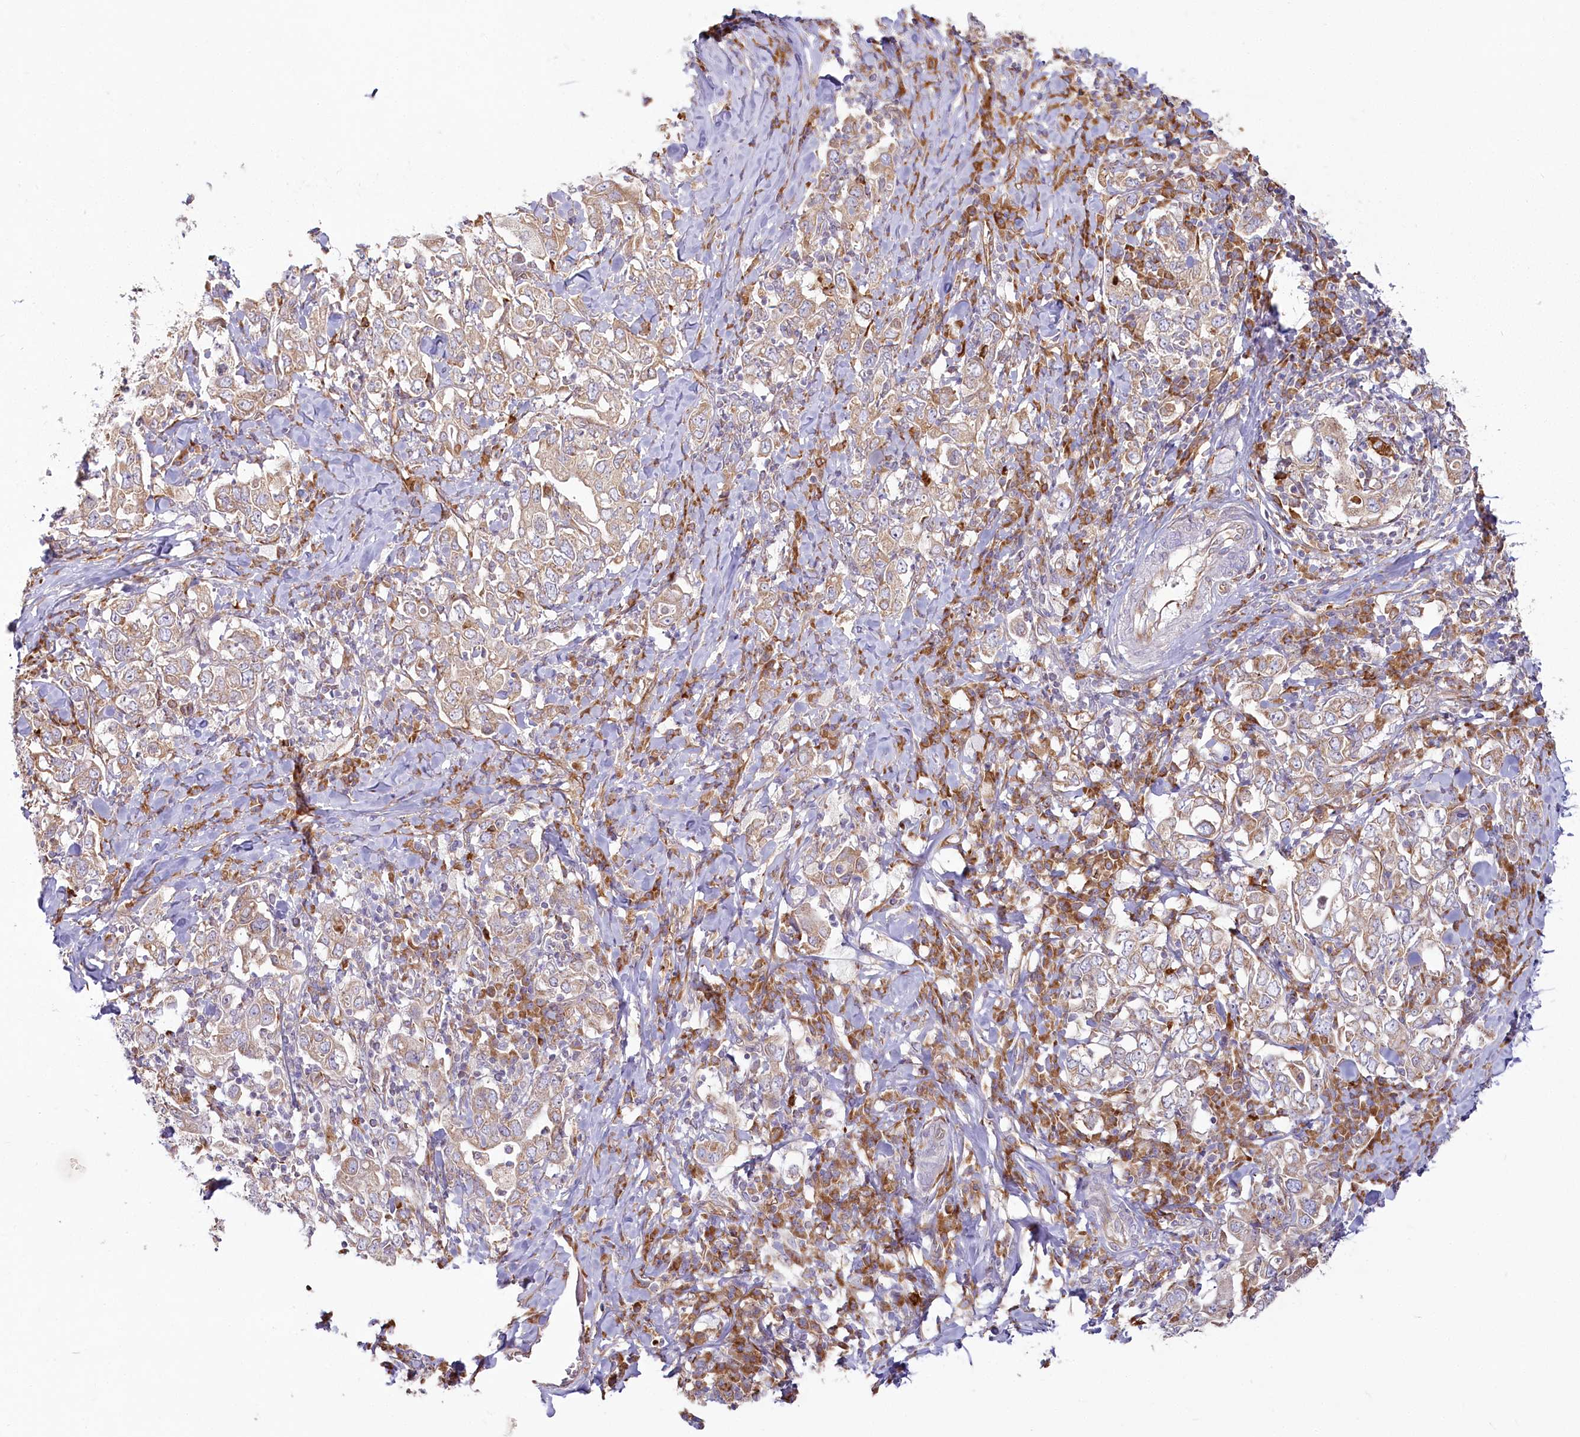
{"staining": {"intensity": "moderate", "quantity": ">75%", "location": "cytoplasmic/membranous"}, "tissue": "stomach cancer", "cell_type": "Tumor cells", "image_type": "cancer", "snomed": [{"axis": "morphology", "description": "Adenocarcinoma, NOS"}, {"axis": "topography", "description": "Stomach, upper"}], "caption": "A medium amount of moderate cytoplasmic/membranous staining is appreciated in about >75% of tumor cells in stomach cancer (adenocarcinoma) tissue.", "gene": "HARS2", "patient": {"sex": "male", "age": 62}}